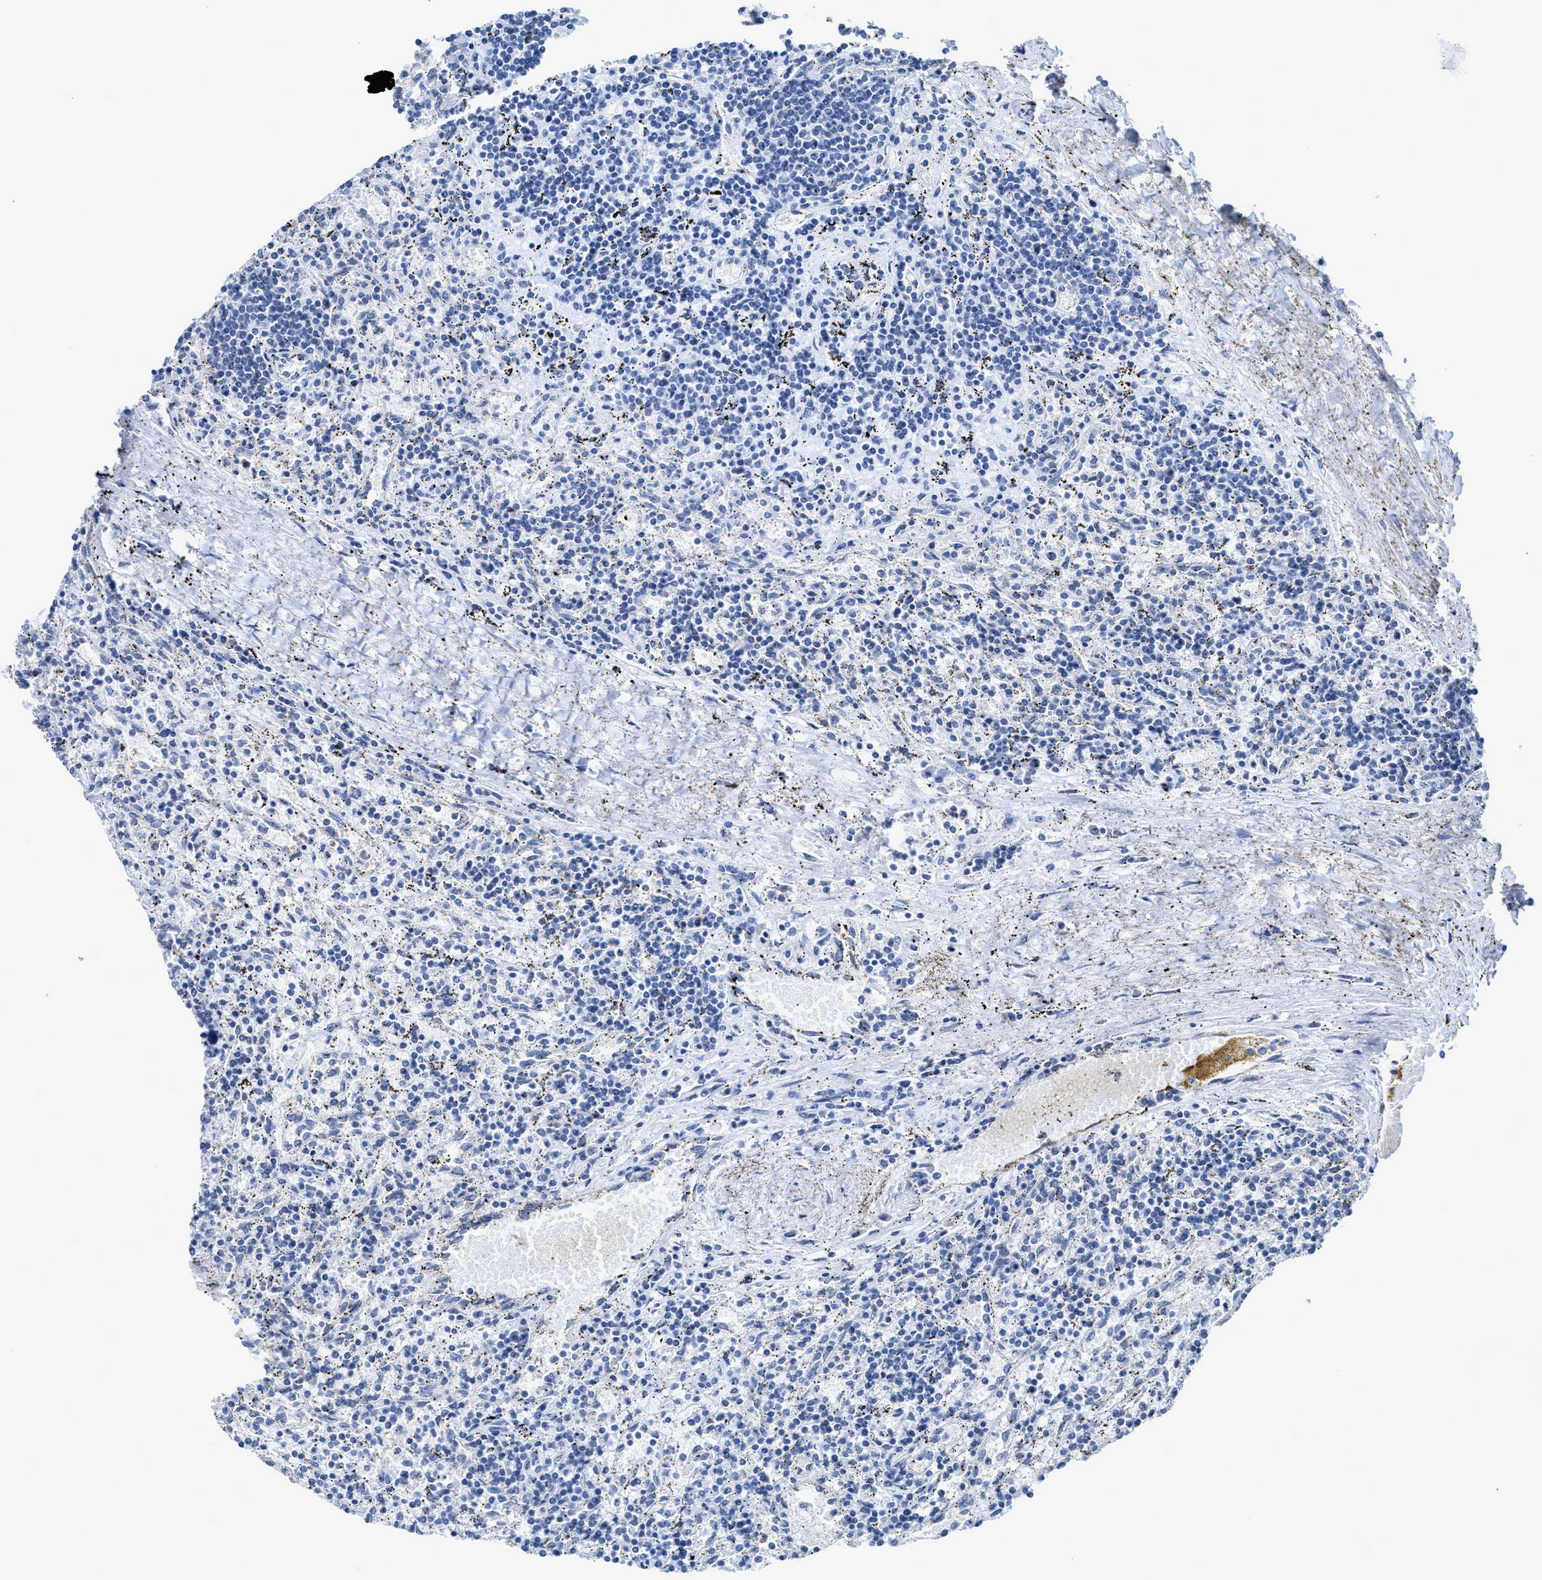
{"staining": {"intensity": "negative", "quantity": "none", "location": "none"}, "tissue": "lymphoma", "cell_type": "Tumor cells", "image_type": "cancer", "snomed": [{"axis": "morphology", "description": "Malignant lymphoma, non-Hodgkin's type, Low grade"}, {"axis": "topography", "description": "Spleen"}], "caption": "The photomicrograph shows no staining of tumor cells in lymphoma.", "gene": "CEACAM5", "patient": {"sex": "male", "age": 76}}